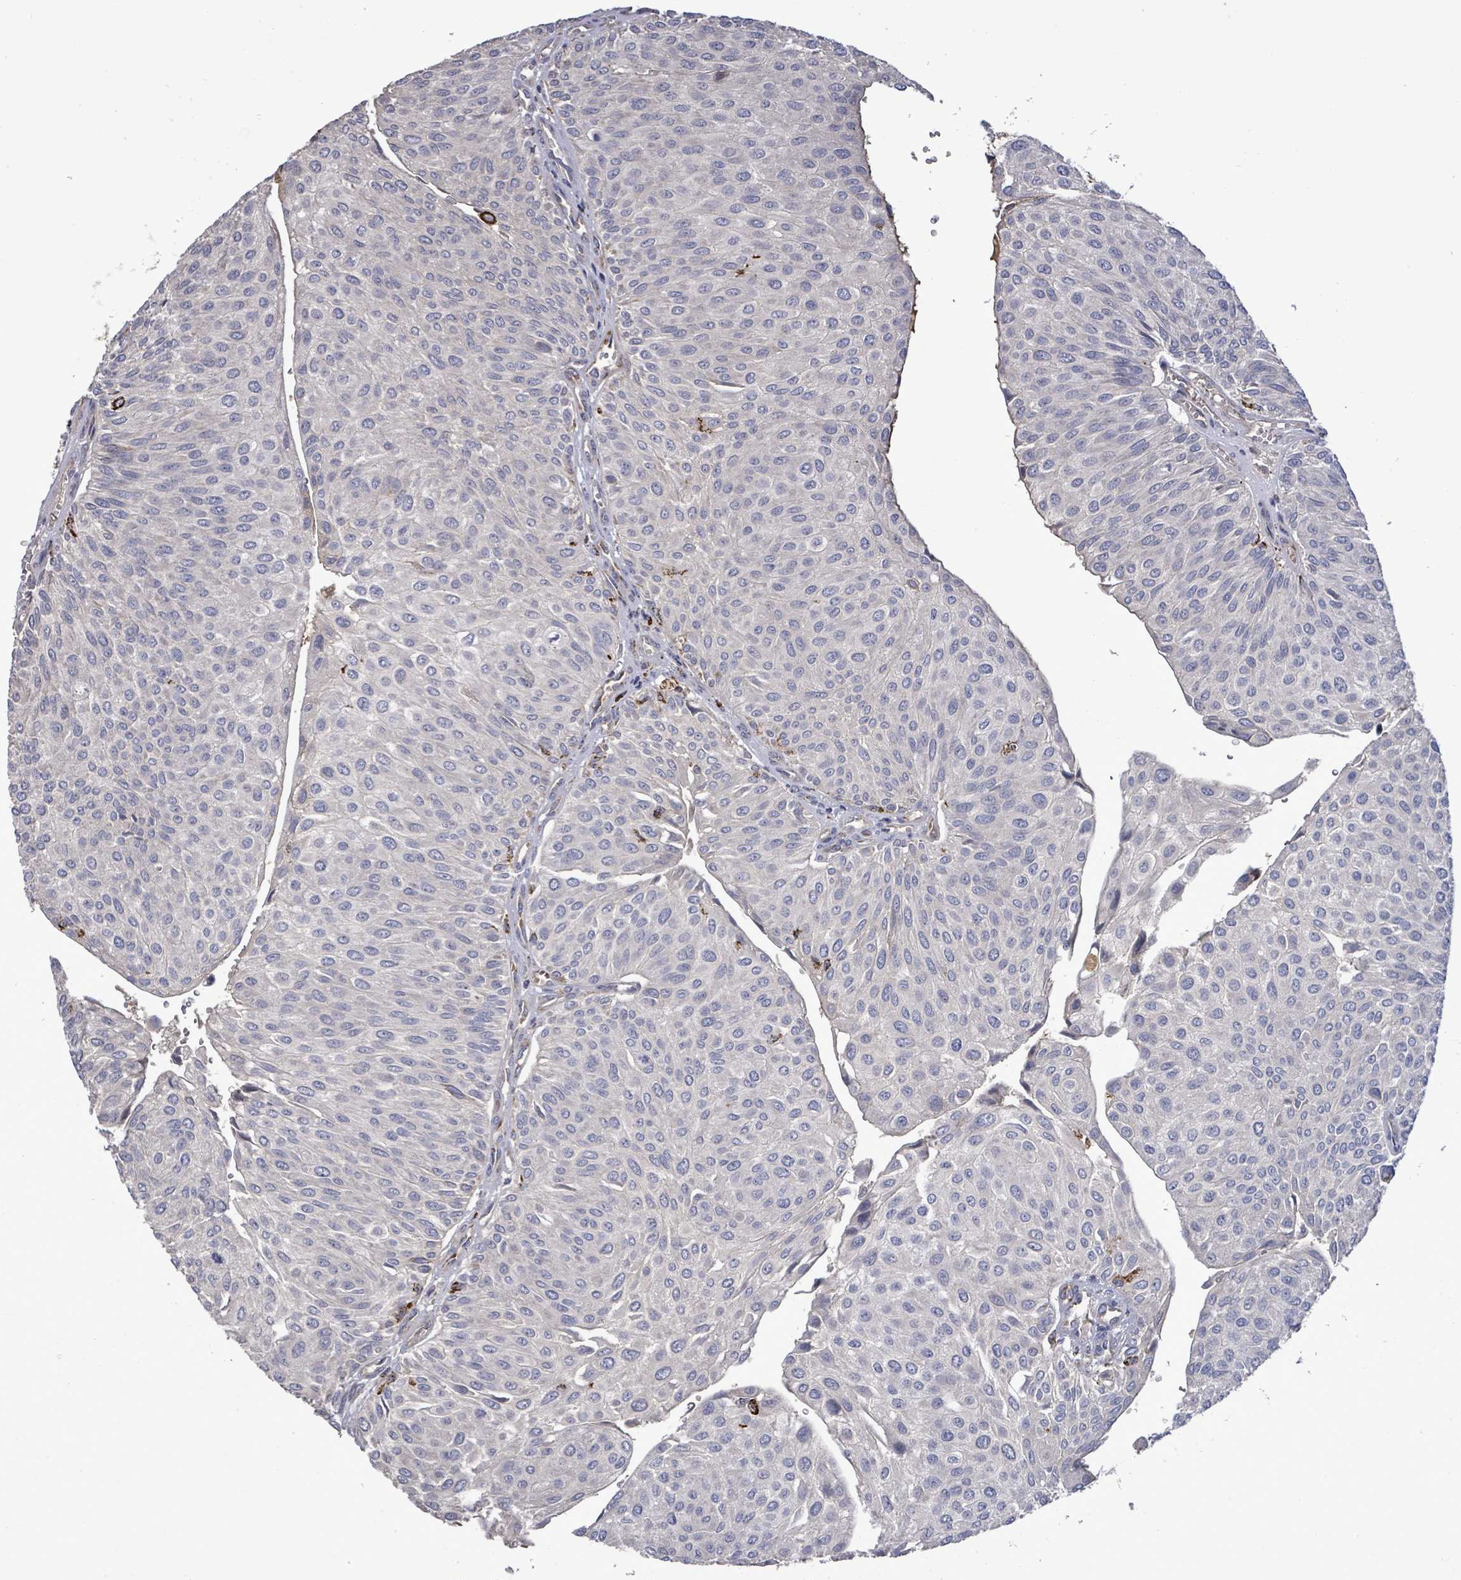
{"staining": {"intensity": "negative", "quantity": "none", "location": "none"}, "tissue": "urothelial cancer", "cell_type": "Tumor cells", "image_type": "cancer", "snomed": [{"axis": "morphology", "description": "Urothelial carcinoma, NOS"}, {"axis": "topography", "description": "Urinary bladder"}], "caption": "Histopathology image shows no protein staining in tumor cells of urothelial cancer tissue. The staining was performed using DAB to visualize the protein expression in brown, while the nuclei were stained in blue with hematoxylin (Magnification: 20x).", "gene": "MTMR12", "patient": {"sex": "male", "age": 67}}